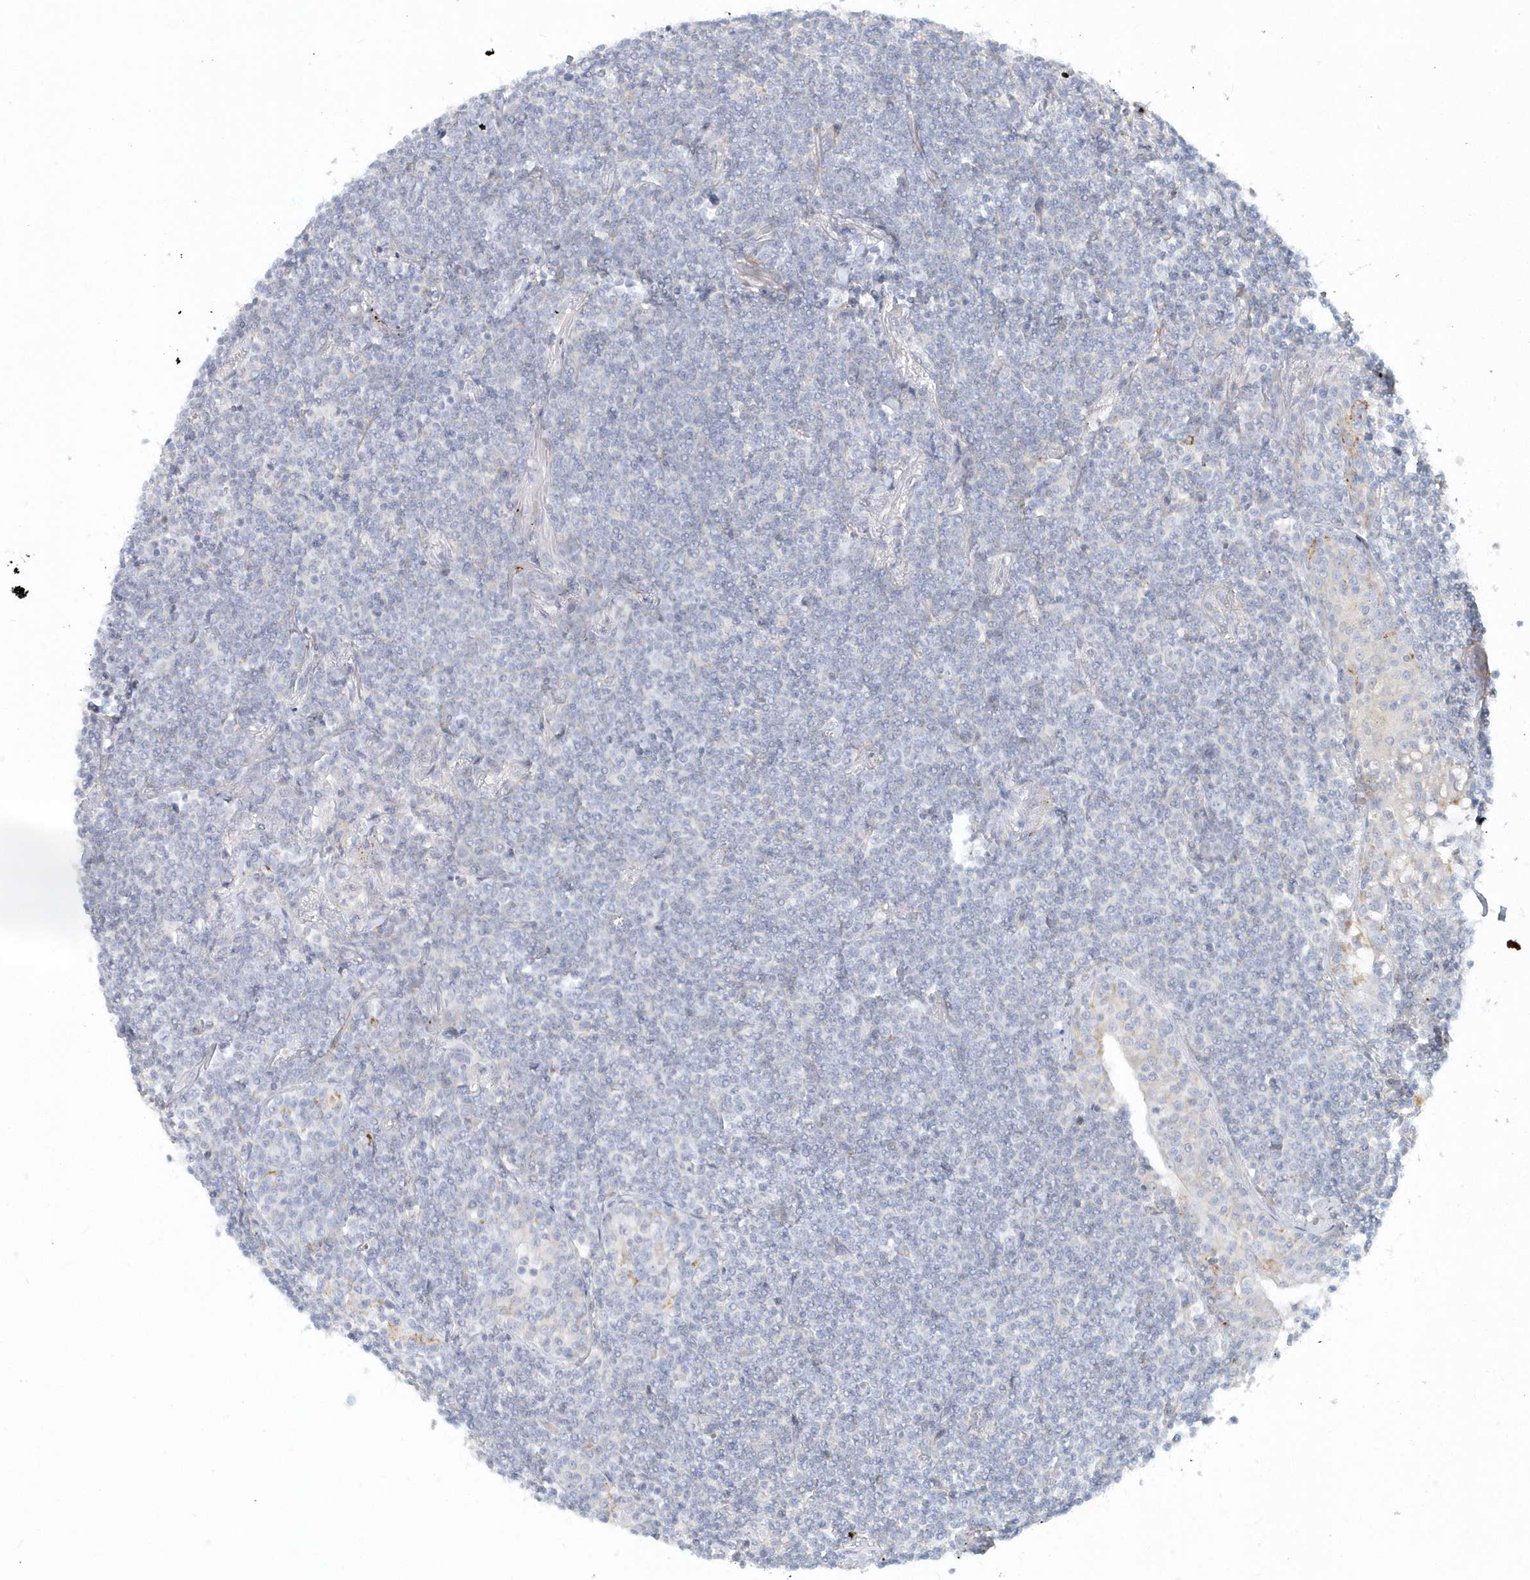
{"staining": {"intensity": "negative", "quantity": "none", "location": "none"}, "tissue": "lymphoma", "cell_type": "Tumor cells", "image_type": "cancer", "snomed": [{"axis": "morphology", "description": "Malignant lymphoma, non-Hodgkin's type, Low grade"}, {"axis": "topography", "description": "Lung"}], "caption": "An immunohistochemistry (IHC) photomicrograph of low-grade malignant lymphoma, non-Hodgkin's type is shown. There is no staining in tumor cells of low-grade malignant lymphoma, non-Hodgkin's type.", "gene": "DNAH1", "patient": {"sex": "female", "age": 71}}